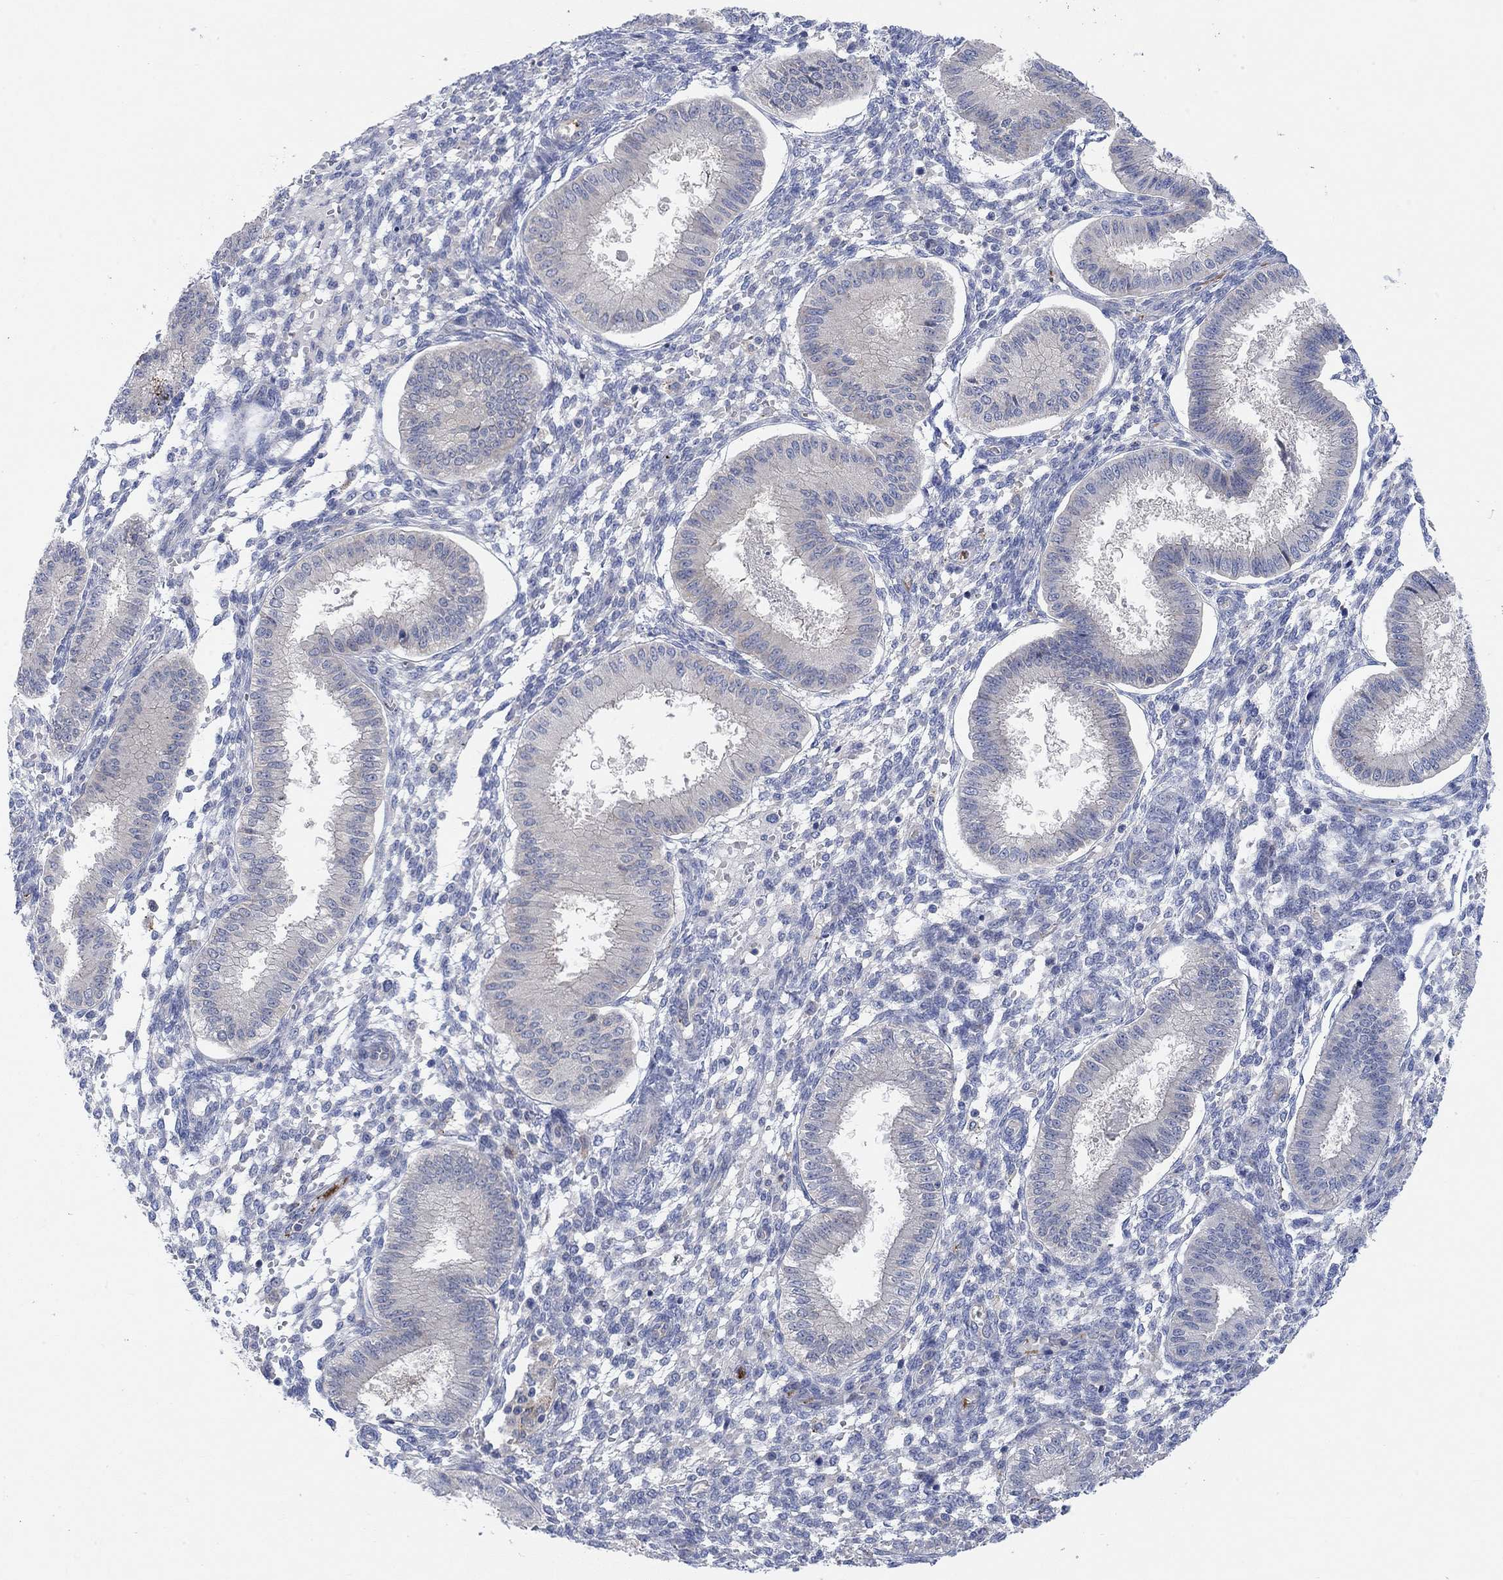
{"staining": {"intensity": "negative", "quantity": "none", "location": "none"}, "tissue": "endometrium", "cell_type": "Cells in endometrial stroma", "image_type": "normal", "snomed": [{"axis": "morphology", "description": "Normal tissue, NOS"}, {"axis": "topography", "description": "Endometrium"}], "caption": "This is an IHC image of normal endometrium. There is no positivity in cells in endometrial stroma.", "gene": "PMFBP1", "patient": {"sex": "female", "age": 43}}